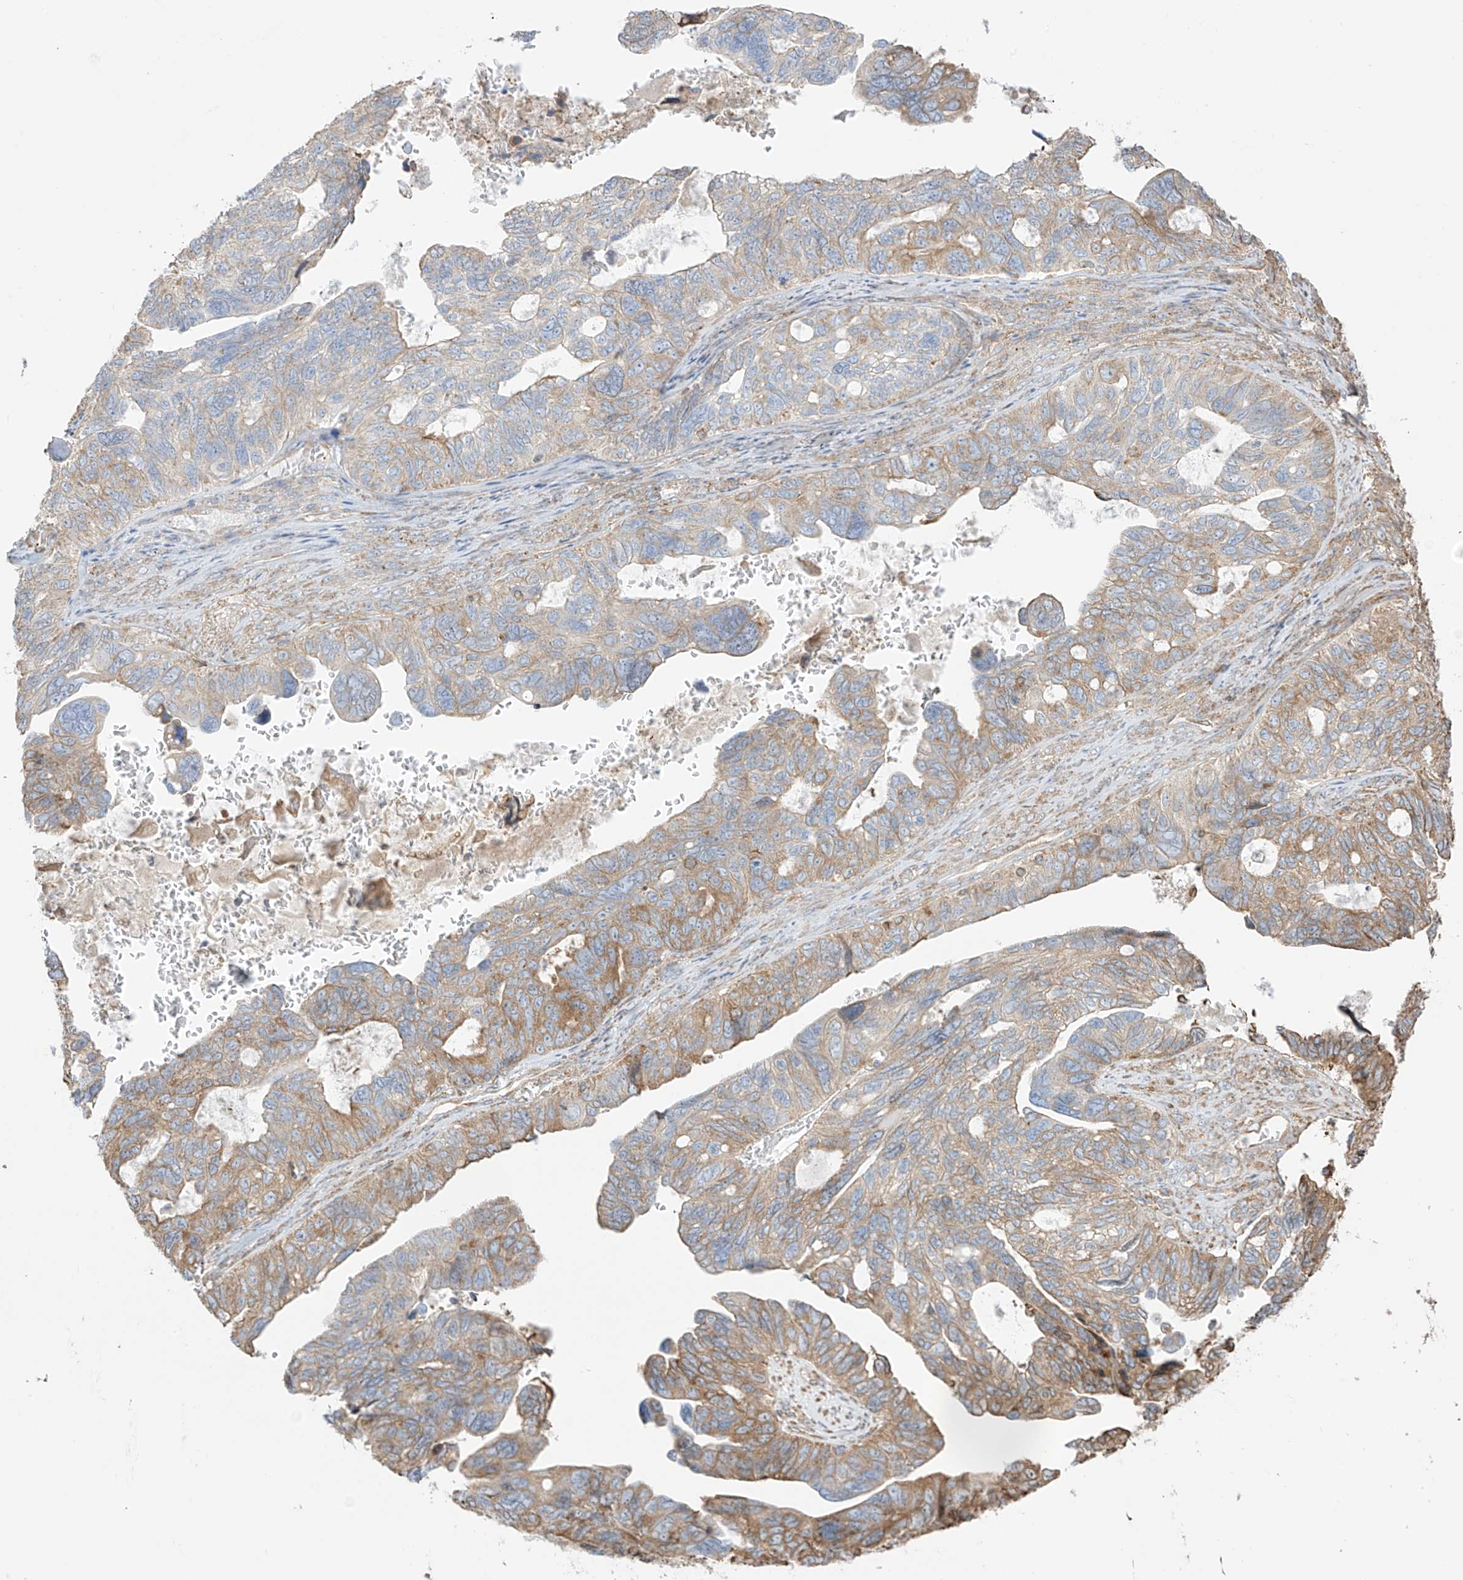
{"staining": {"intensity": "moderate", "quantity": ">75%", "location": "cytoplasmic/membranous"}, "tissue": "ovarian cancer", "cell_type": "Tumor cells", "image_type": "cancer", "snomed": [{"axis": "morphology", "description": "Cystadenocarcinoma, serous, NOS"}, {"axis": "topography", "description": "Ovary"}], "caption": "High-power microscopy captured an IHC photomicrograph of ovarian cancer (serous cystadenocarcinoma), revealing moderate cytoplasmic/membranous expression in about >75% of tumor cells. (IHC, brightfield microscopy, high magnification).", "gene": "XKR3", "patient": {"sex": "female", "age": 79}}